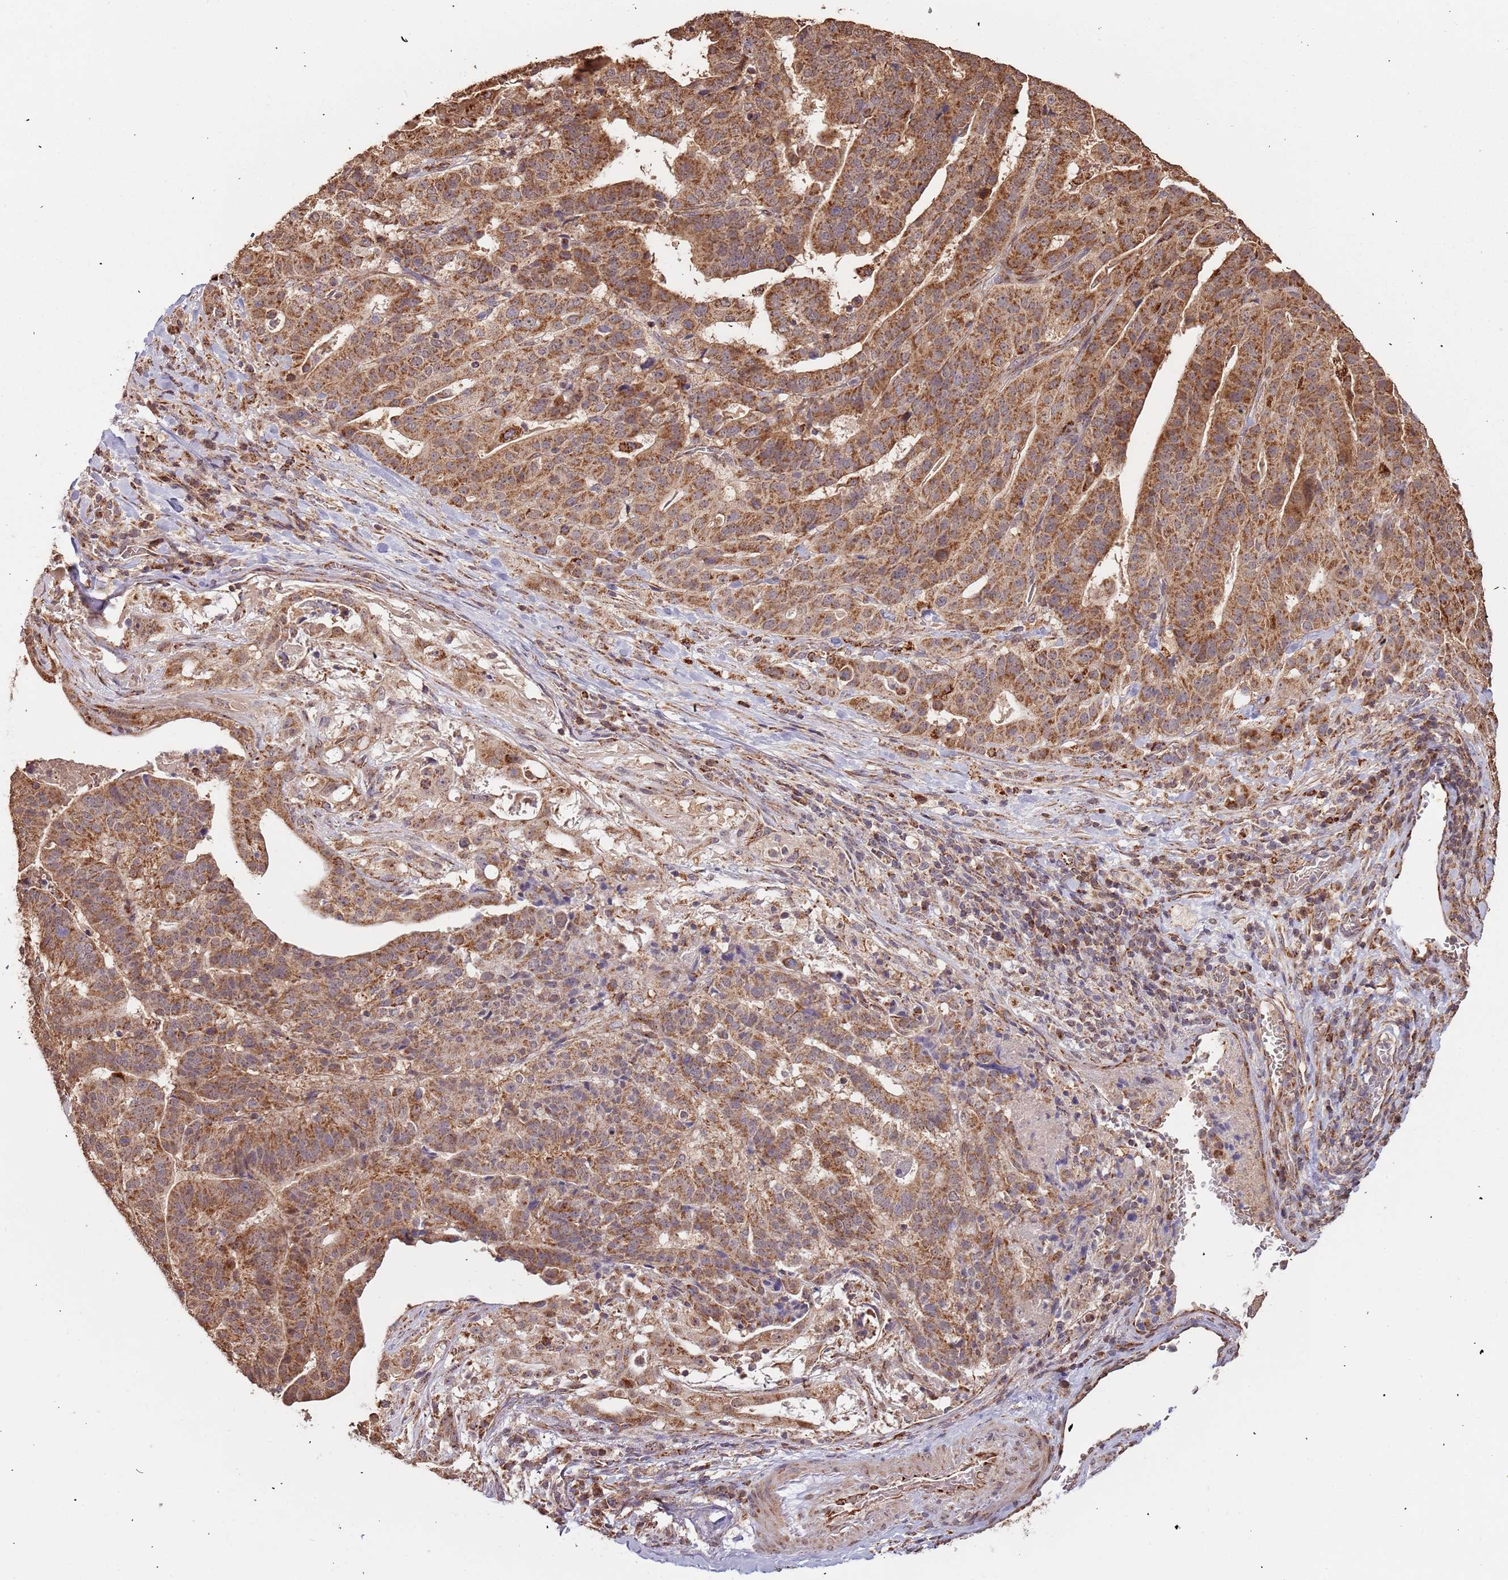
{"staining": {"intensity": "strong", "quantity": ">75%", "location": "cytoplasmic/membranous"}, "tissue": "stomach cancer", "cell_type": "Tumor cells", "image_type": "cancer", "snomed": [{"axis": "morphology", "description": "Adenocarcinoma, NOS"}, {"axis": "topography", "description": "Stomach"}], "caption": "Brown immunohistochemical staining in human adenocarcinoma (stomach) exhibits strong cytoplasmic/membranous expression in approximately >75% of tumor cells. (IHC, brightfield microscopy, high magnification).", "gene": "IL17RD", "patient": {"sex": "male", "age": 48}}